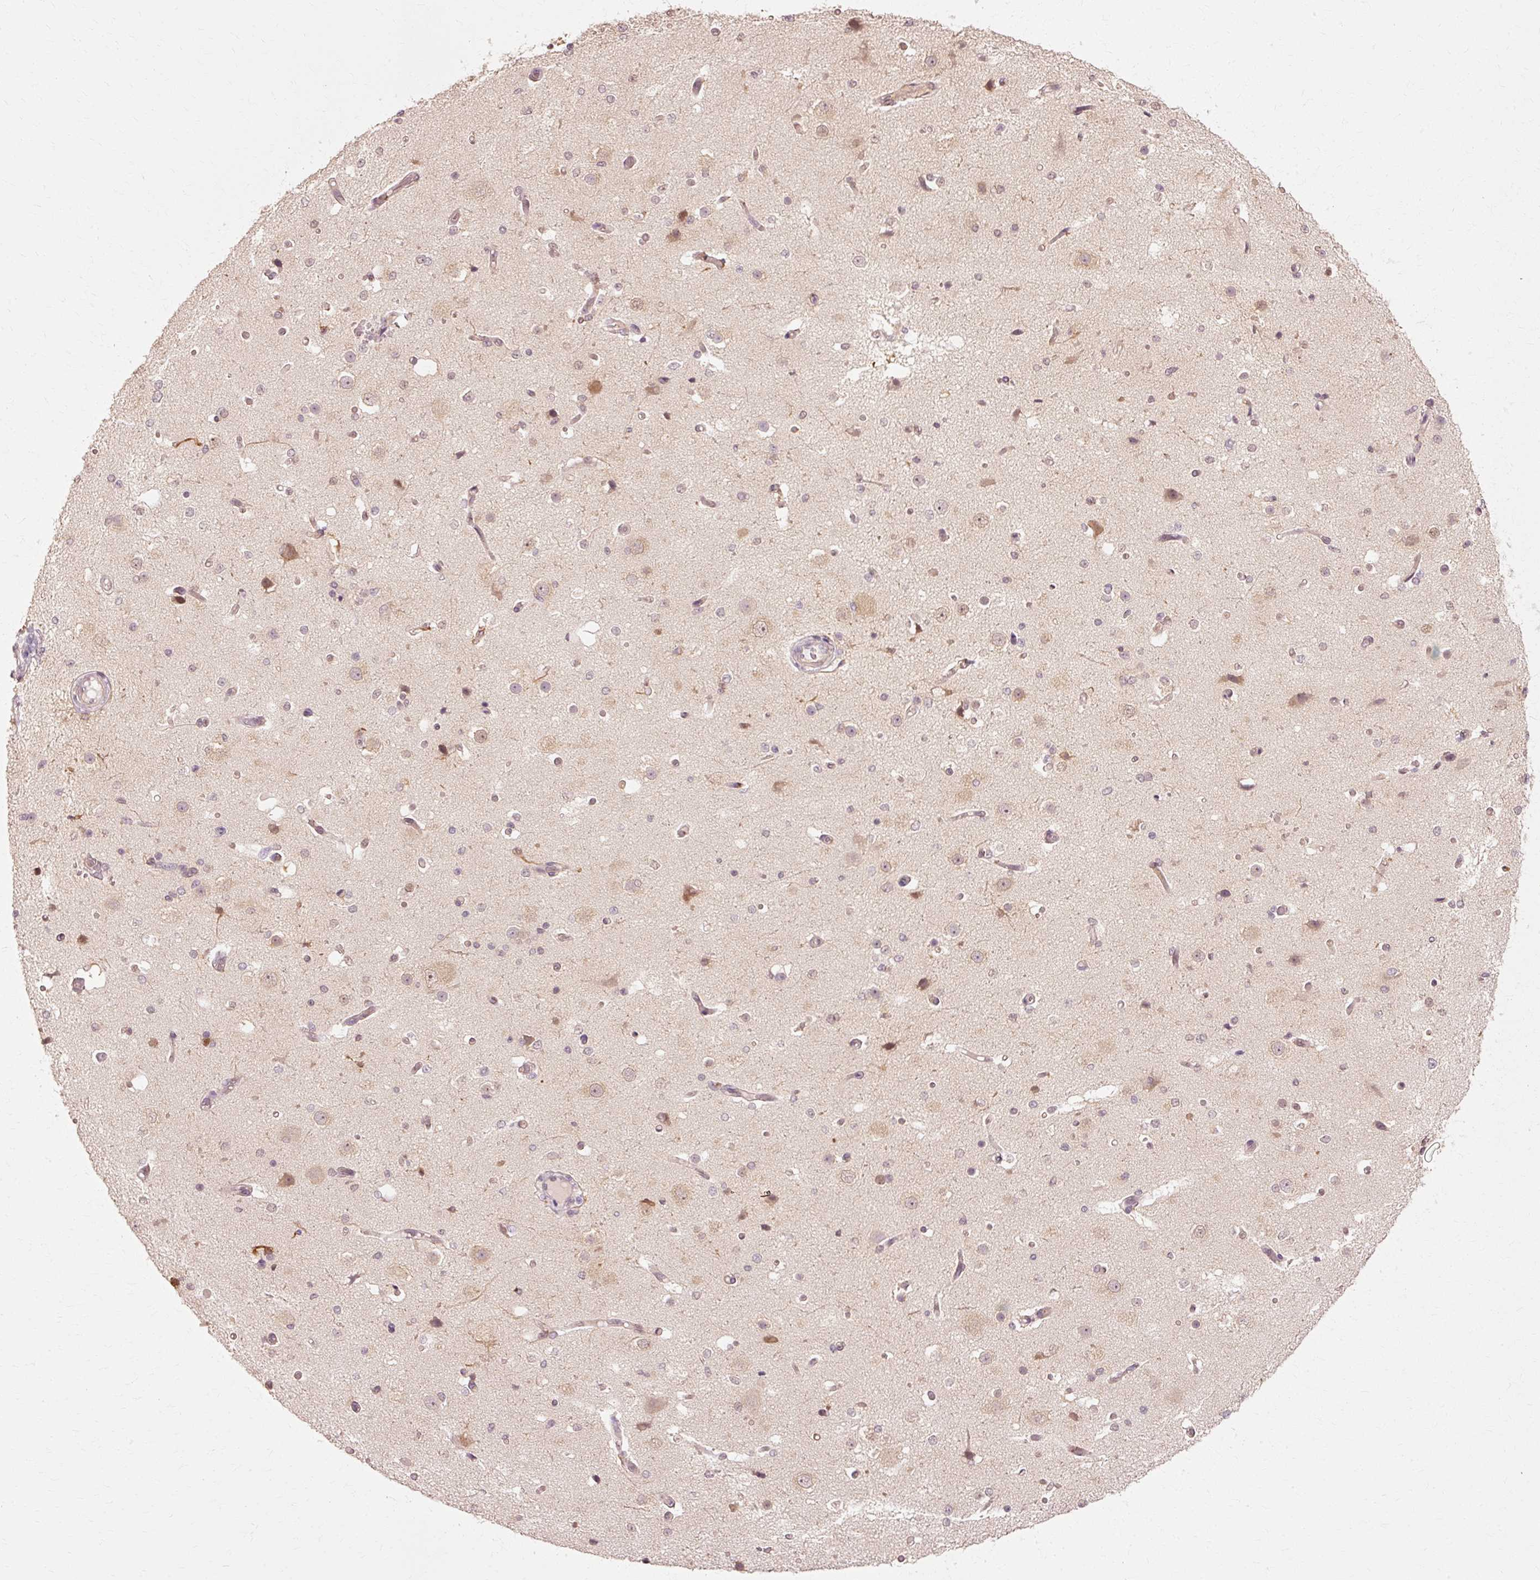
{"staining": {"intensity": "weak", "quantity": "25%-75%", "location": "cytoplasmic/membranous"}, "tissue": "cerebral cortex", "cell_type": "Endothelial cells", "image_type": "normal", "snomed": [{"axis": "morphology", "description": "Normal tissue, NOS"}, {"axis": "morphology", "description": "Inflammation, NOS"}, {"axis": "topography", "description": "Cerebral cortex"}], "caption": "Cerebral cortex stained with a brown dye reveals weak cytoplasmic/membranous positive staining in approximately 25%-75% of endothelial cells.", "gene": "RGPD5", "patient": {"sex": "male", "age": 6}}